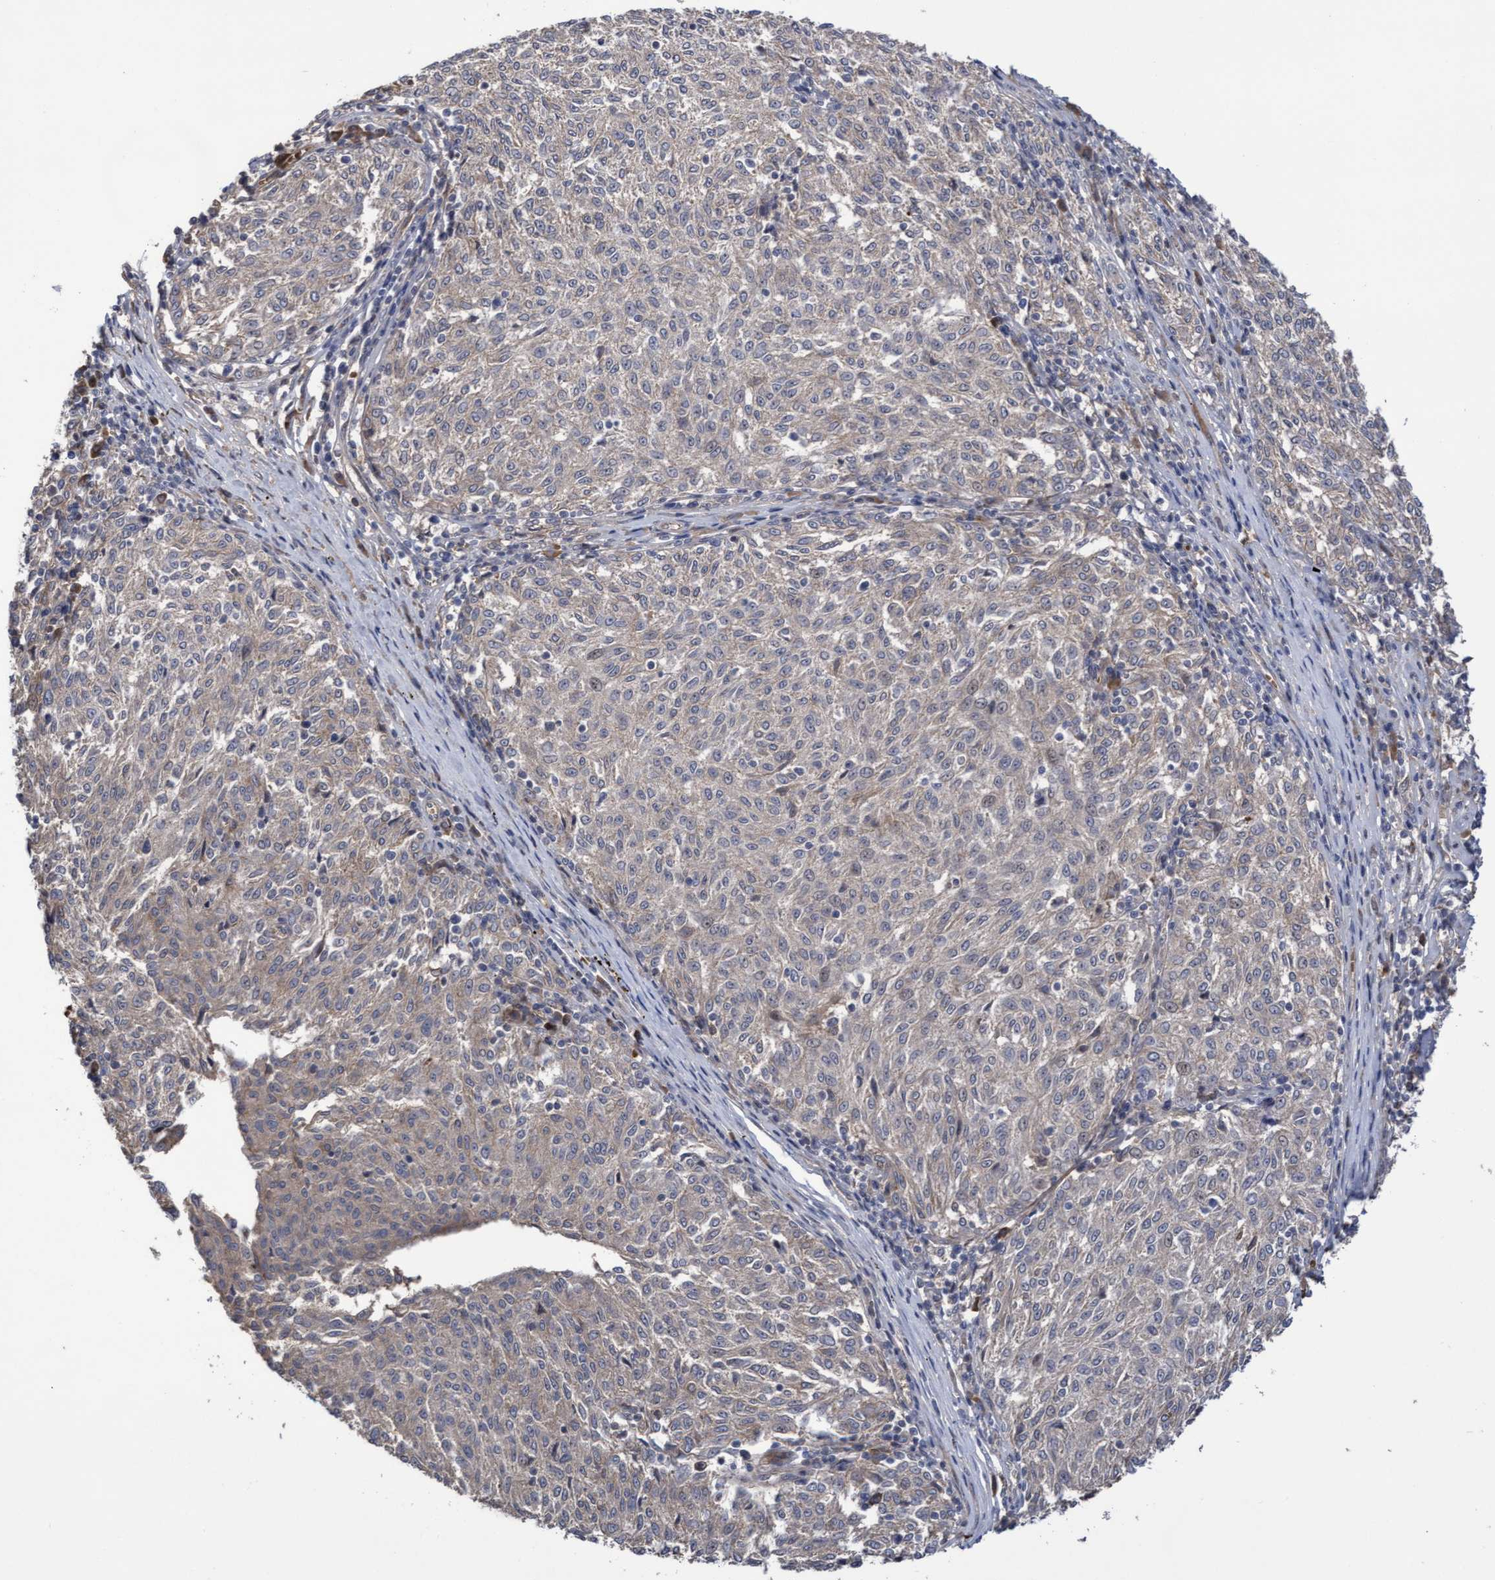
{"staining": {"intensity": "weak", "quantity": "<25%", "location": "cytoplasmic/membranous"}, "tissue": "melanoma", "cell_type": "Tumor cells", "image_type": "cancer", "snomed": [{"axis": "morphology", "description": "Malignant melanoma, NOS"}, {"axis": "topography", "description": "Skin"}], "caption": "Immunohistochemical staining of human malignant melanoma shows no significant expression in tumor cells. Nuclei are stained in blue.", "gene": "COBL", "patient": {"sex": "female", "age": 72}}